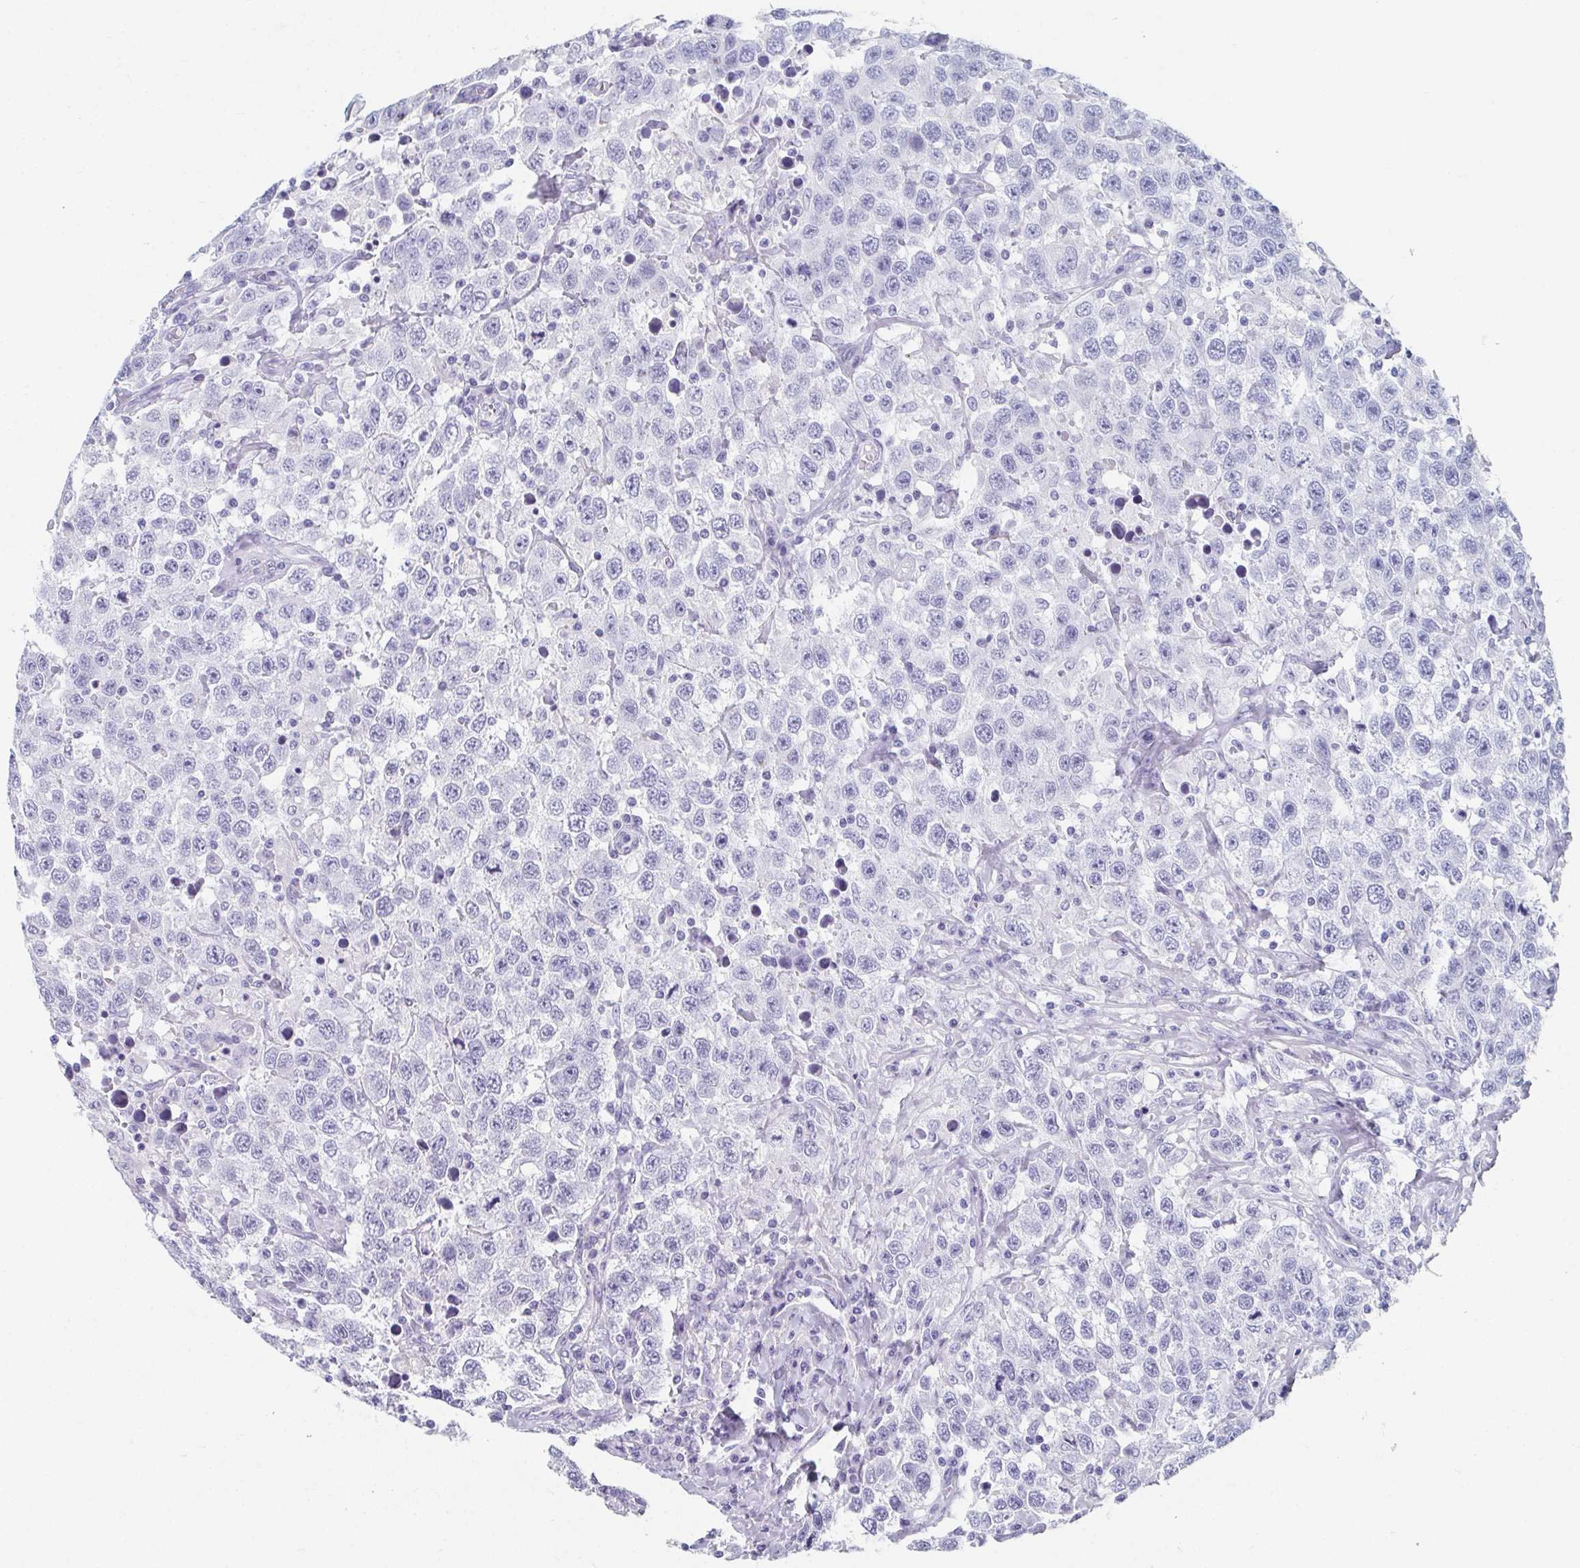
{"staining": {"intensity": "negative", "quantity": "none", "location": "none"}, "tissue": "testis cancer", "cell_type": "Tumor cells", "image_type": "cancer", "snomed": [{"axis": "morphology", "description": "Seminoma, NOS"}, {"axis": "topography", "description": "Testis"}], "caption": "DAB immunohistochemical staining of human testis seminoma demonstrates no significant positivity in tumor cells.", "gene": "GHRL", "patient": {"sex": "male", "age": 41}}